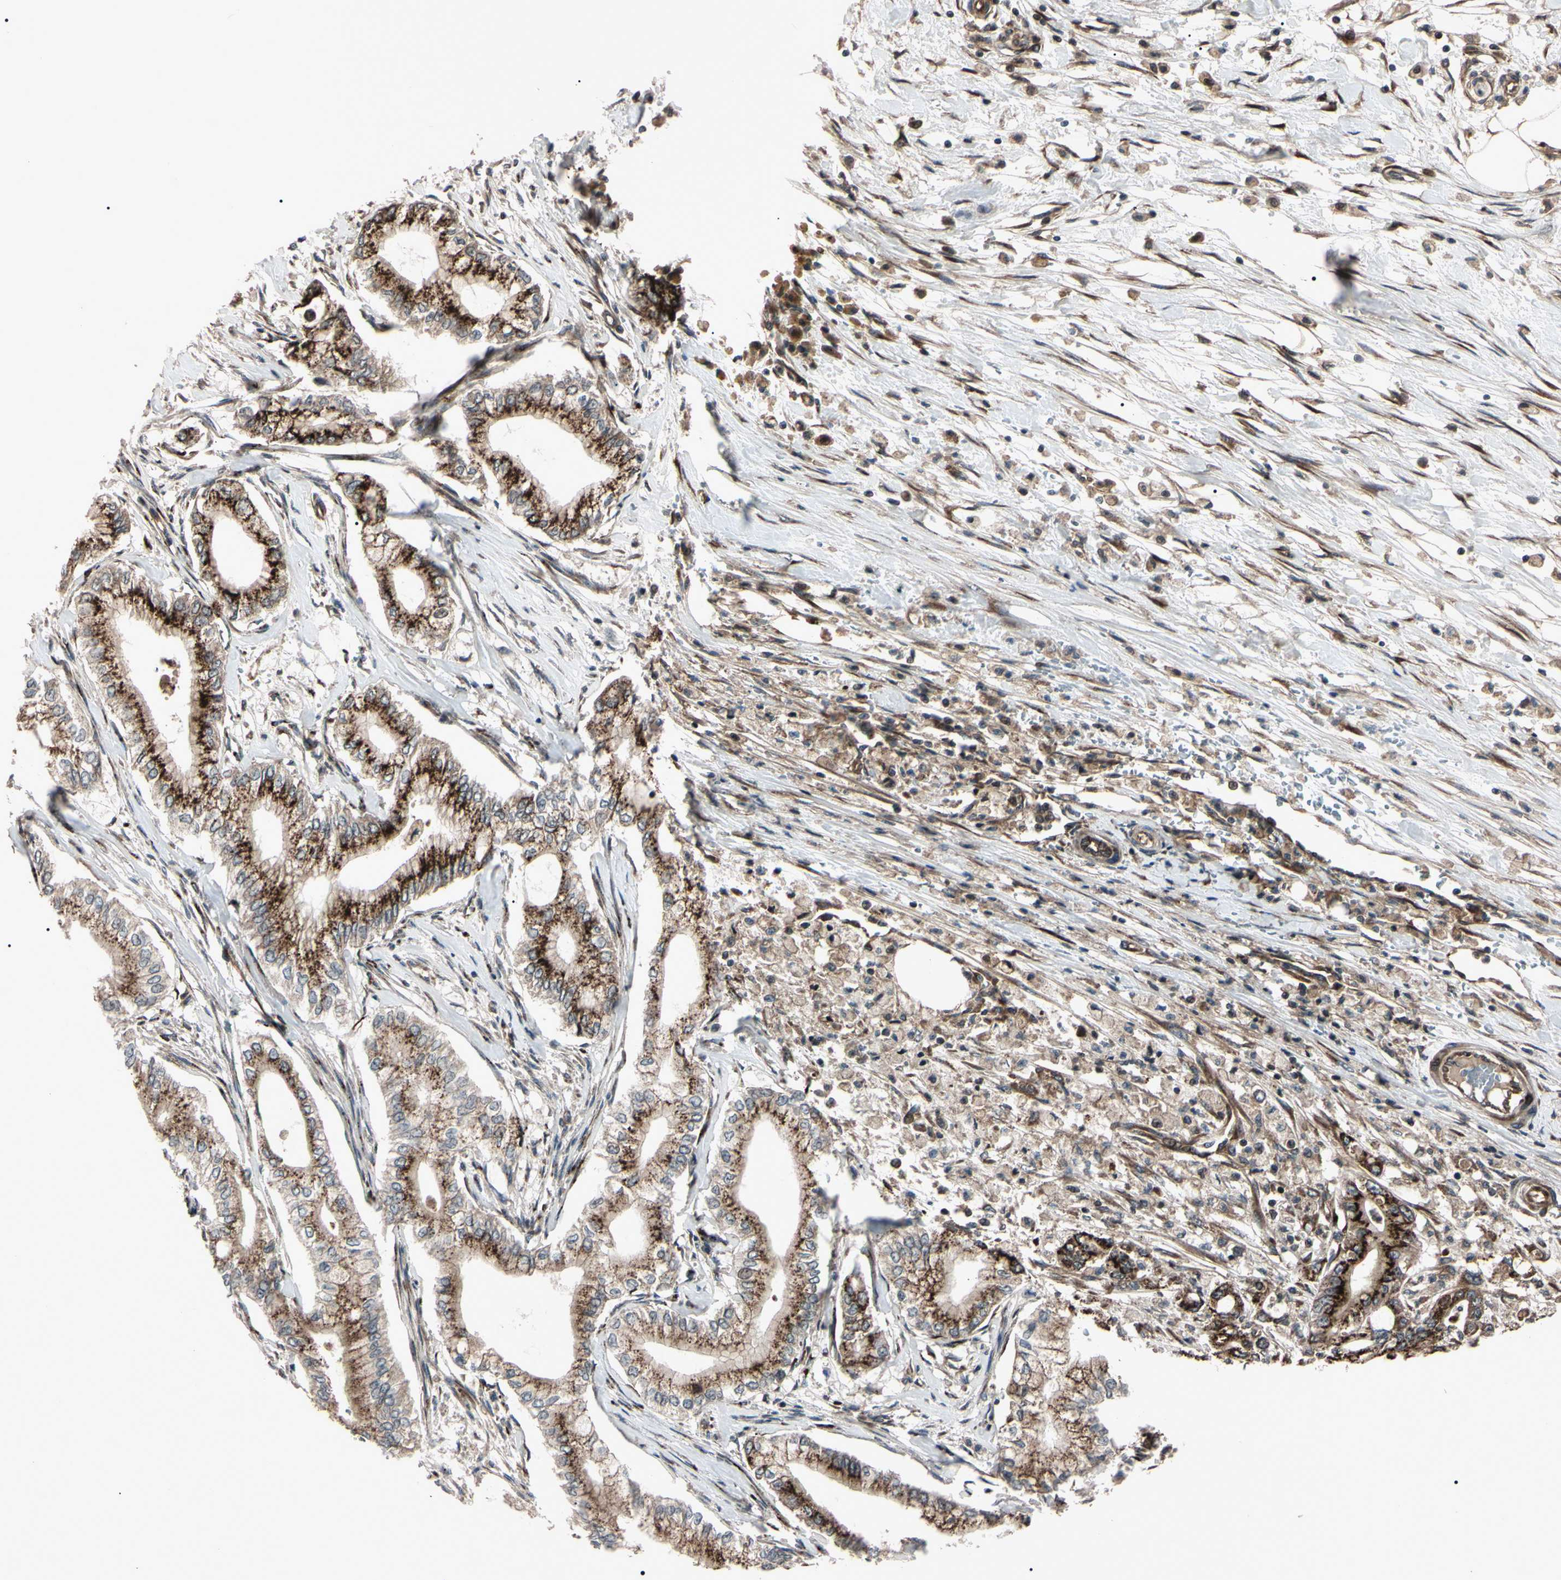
{"staining": {"intensity": "strong", "quantity": ">75%", "location": "cytoplasmic/membranous"}, "tissue": "pancreatic cancer", "cell_type": "Tumor cells", "image_type": "cancer", "snomed": [{"axis": "morphology", "description": "Adenocarcinoma, NOS"}, {"axis": "topography", "description": "Pancreas"}], "caption": "This micrograph demonstrates immunohistochemistry staining of pancreatic cancer, with high strong cytoplasmic/membranous expression in approximately >75% of tumor cells.", "gene": "GUCY1B1", "patient": {"sex": "male", "age": 70}}